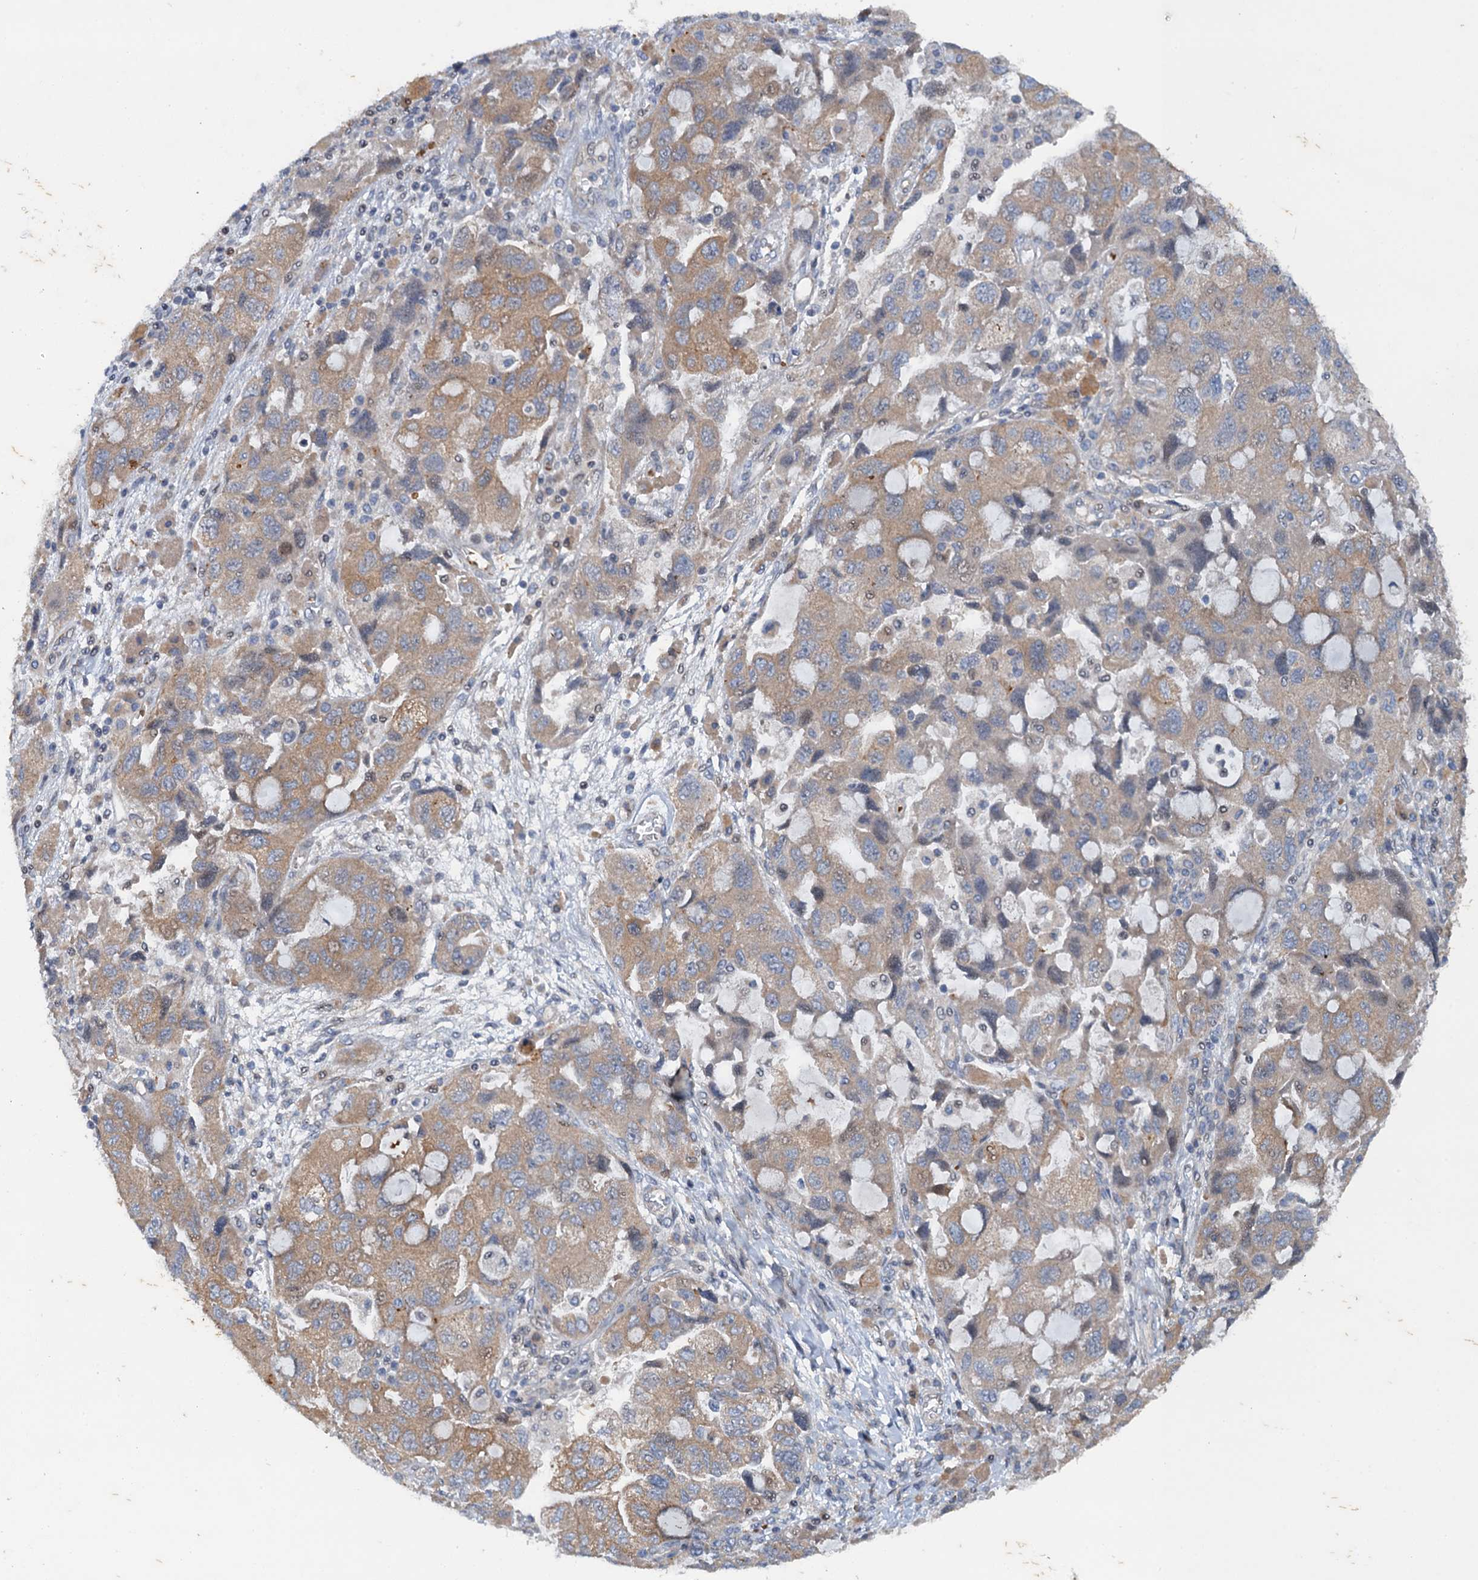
{"staining": {"intensity": "moderate", "quantity": ">75%", "location": "cytoplasmic/membranous"}, "tissue": "ovarian cancer", "cell_type": "Tumor cells", "image_type": "cancer", "snomed": [{"axis": "morphology", "description": "Carcinoma, NOS"}, {"axis": "morphology", "description": "Cystadenocarcinoma, serous, NOS"}, {"axis": "topography", "description": "Ovary"}], "caption": "A high-resolution micrograph shows immunohistochemistry (IHC) staining of ovarian serous cystadenocarcinoma, which demonstrates moderate cytoplasmic/membranous expression in about >75% of tumor cells.", "gene": "NBEA", "patient": {"sex": "female", "age": 69}}